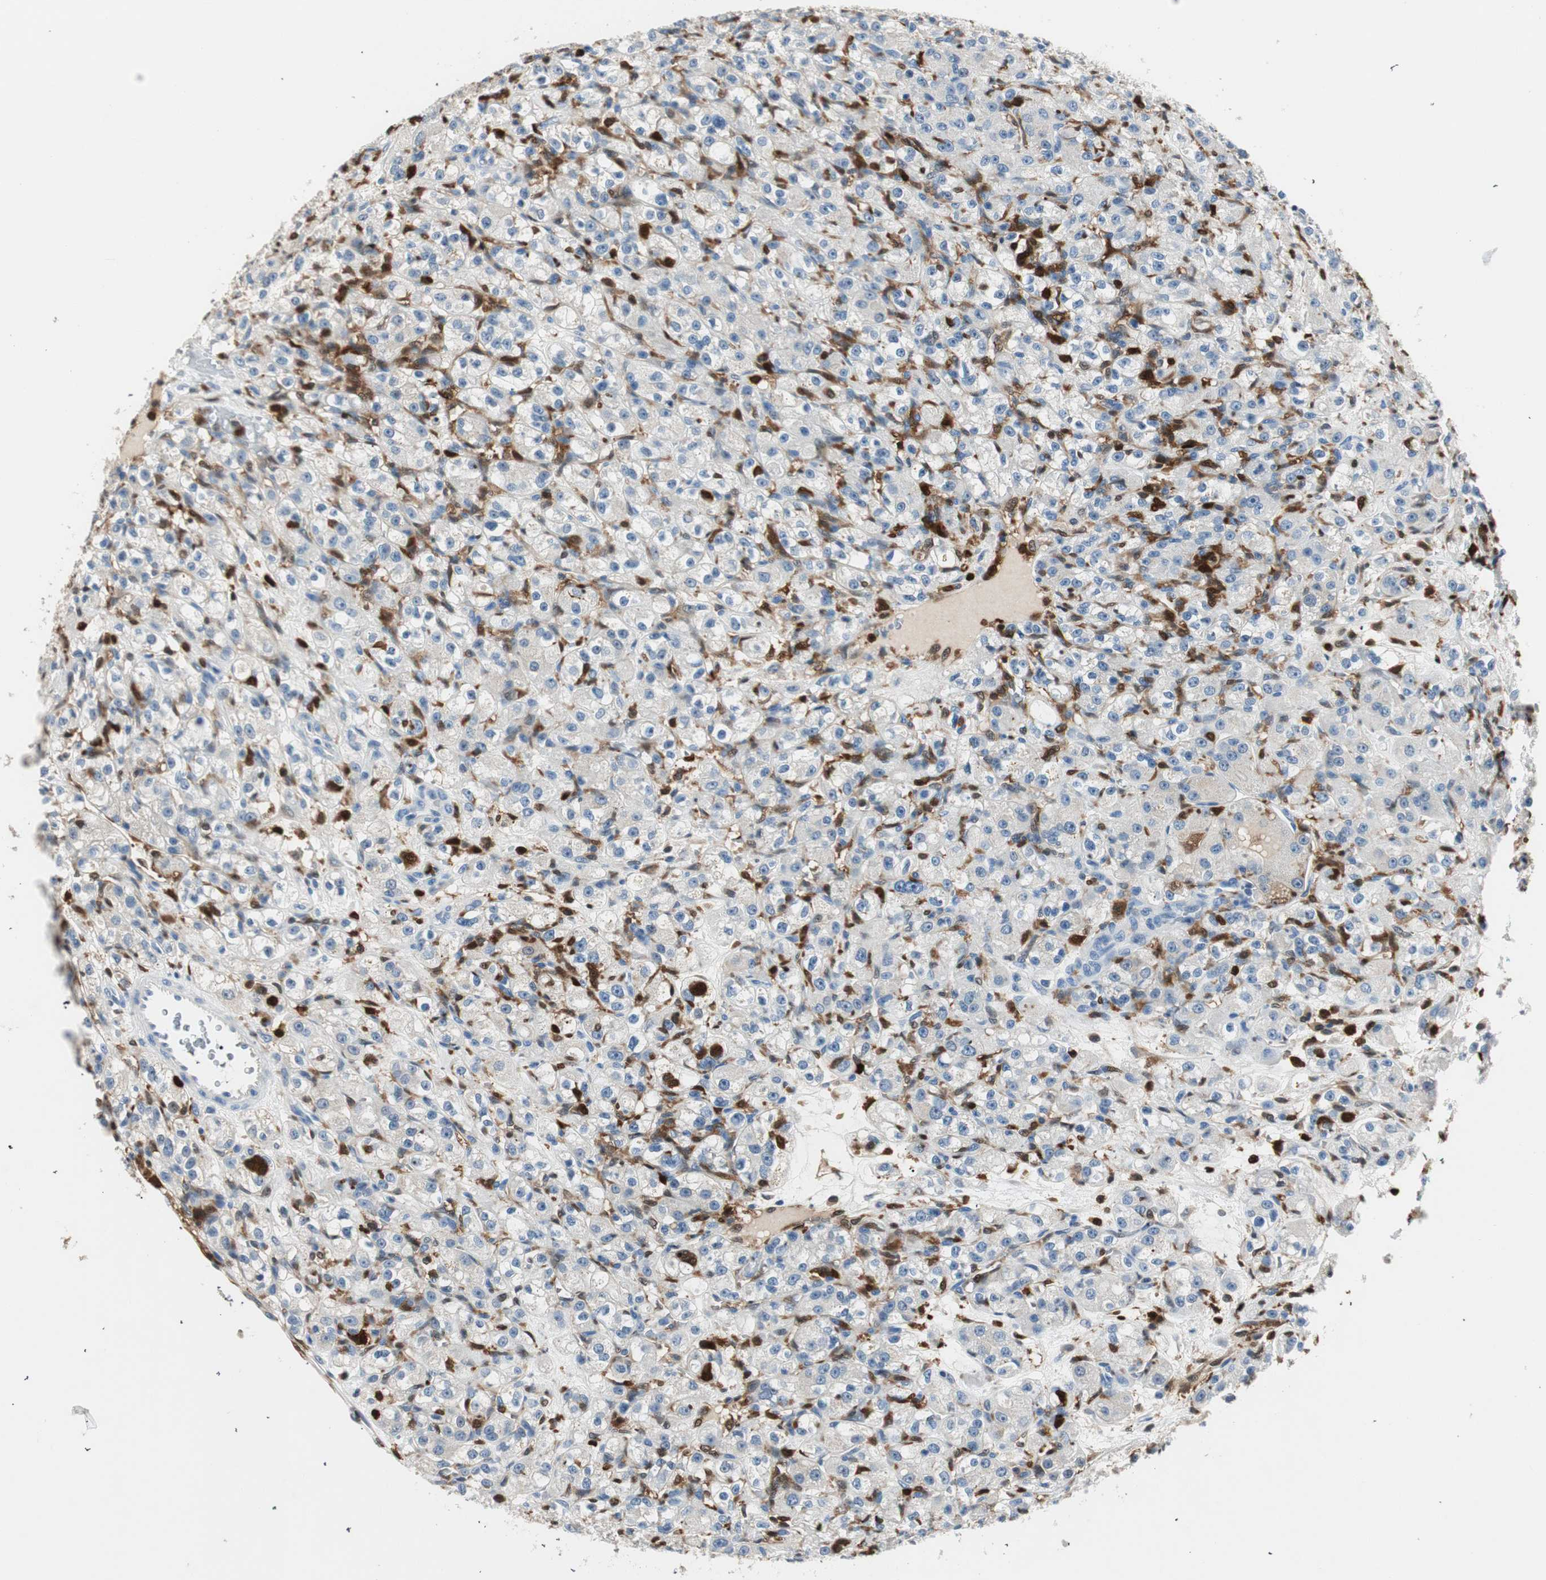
{"staining": {"intensity": "negative", "quantity": "none", "location": "none"}, "tissue": "renal cancer", "cell_type": "Tumor cells", "image_type": "cancer", "snomed": [{"axis": "morphology", "description": "Normal tissue, NOS"}, {"axis": "morphology", "description": "Adenocarcinoma, NOS"}, {"axis": "topography", "description": "Kidney"}], "caption": "A histopathology image of renal cancer stained for a protein shows no brown staining in tumor cells.", "gene": "COTL1", "patient": {"sex": "male", "age": 61}}